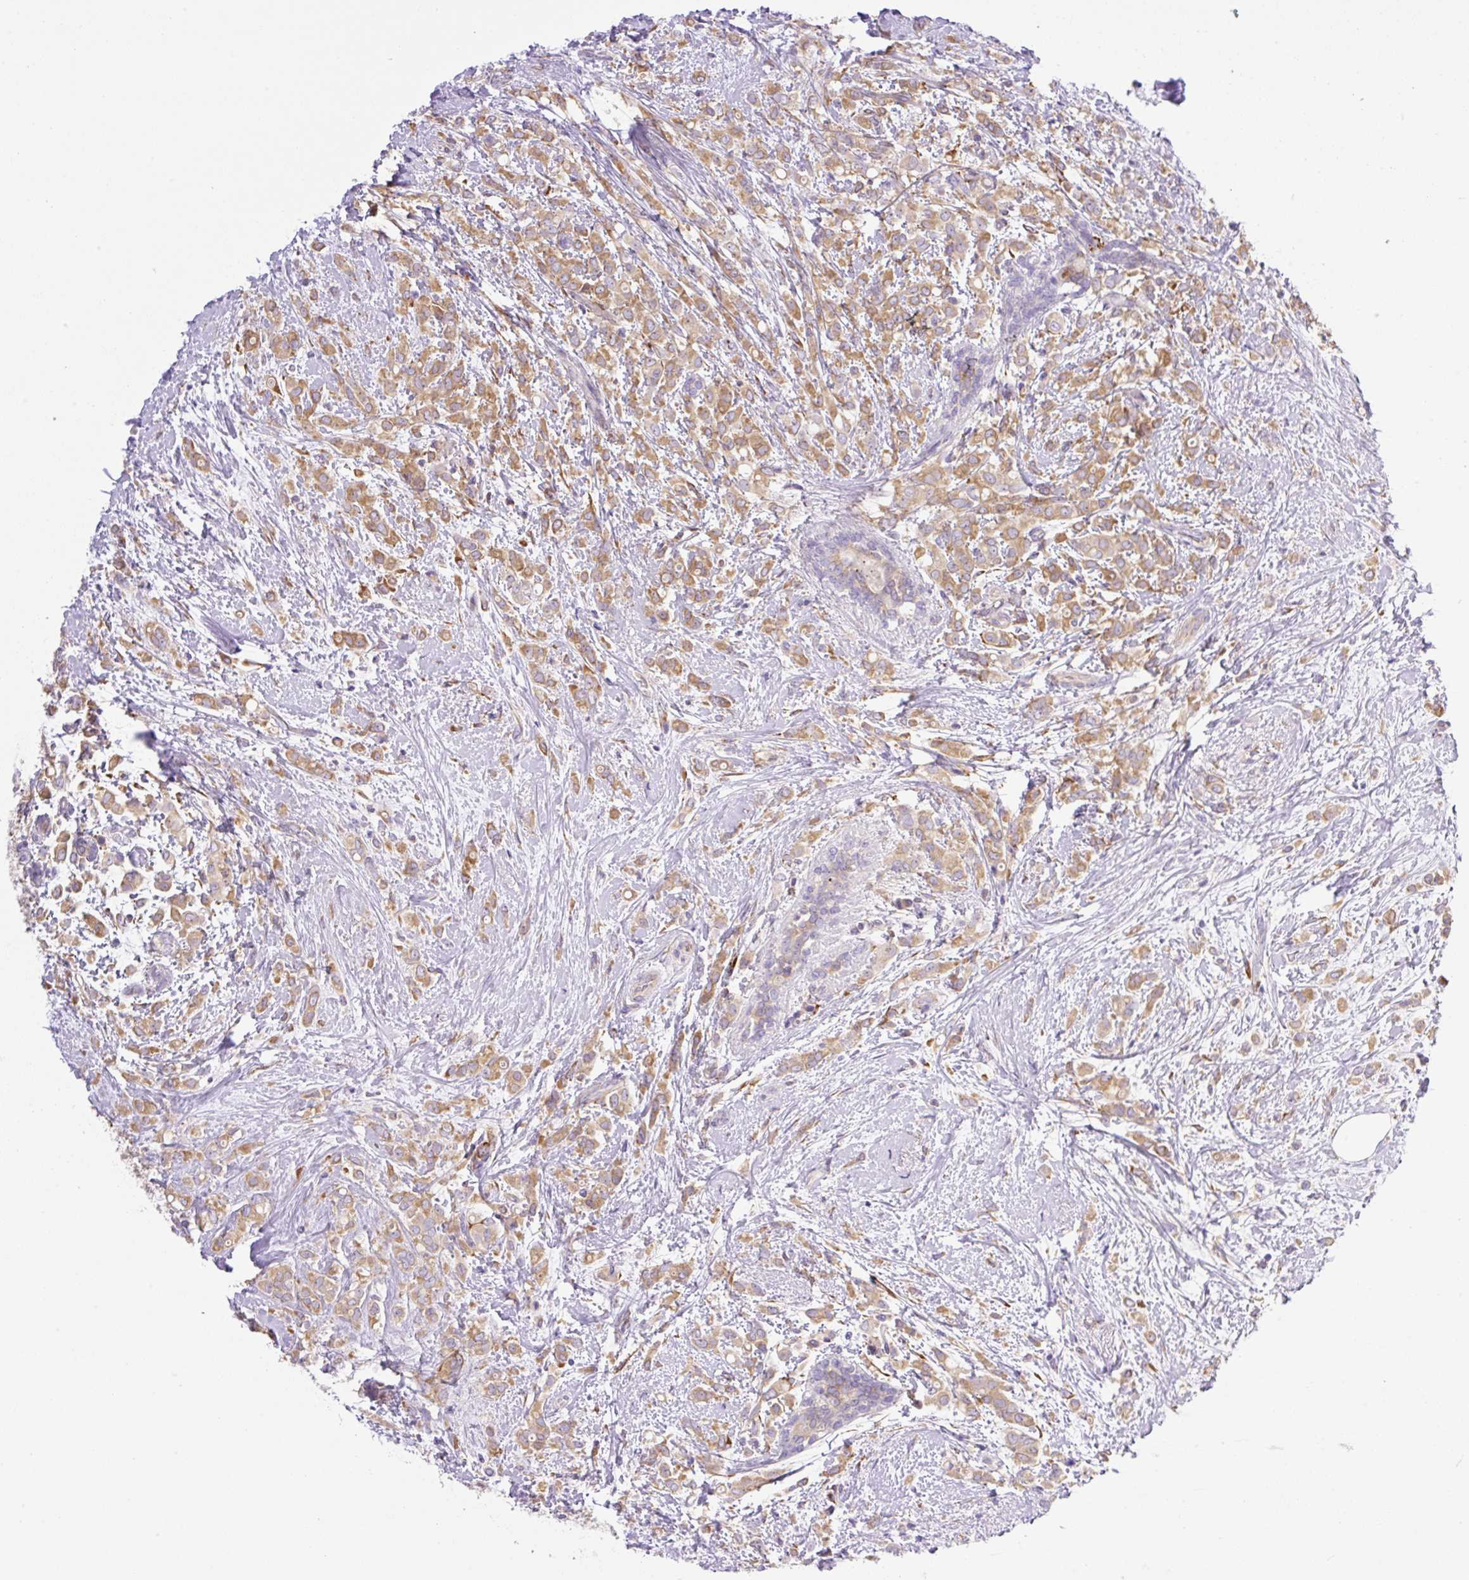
{"staining": {"intensity": "moderate", "quantity": ">75%", "location": "cytoplasmic/membranous"}, "tissue": "breast cancer", "cell_type": "Tumor cells", "image_type": "cancer", "snomed": [{"axis": "morphology", "description": "Lobular carcinoma"}, {"axis": "topography", "description": "Breast"}], "caption": "This image reveals breast cancer stained with immunohistochemistry (IHC) to label a protein in brown. The cytoplasmic/membranous of tumor cells show moderate positivity for the protein. Nuclei are counter-stained blue.", "gene": "POFUT1", "patient": {"sex": "female", "age": 68}}